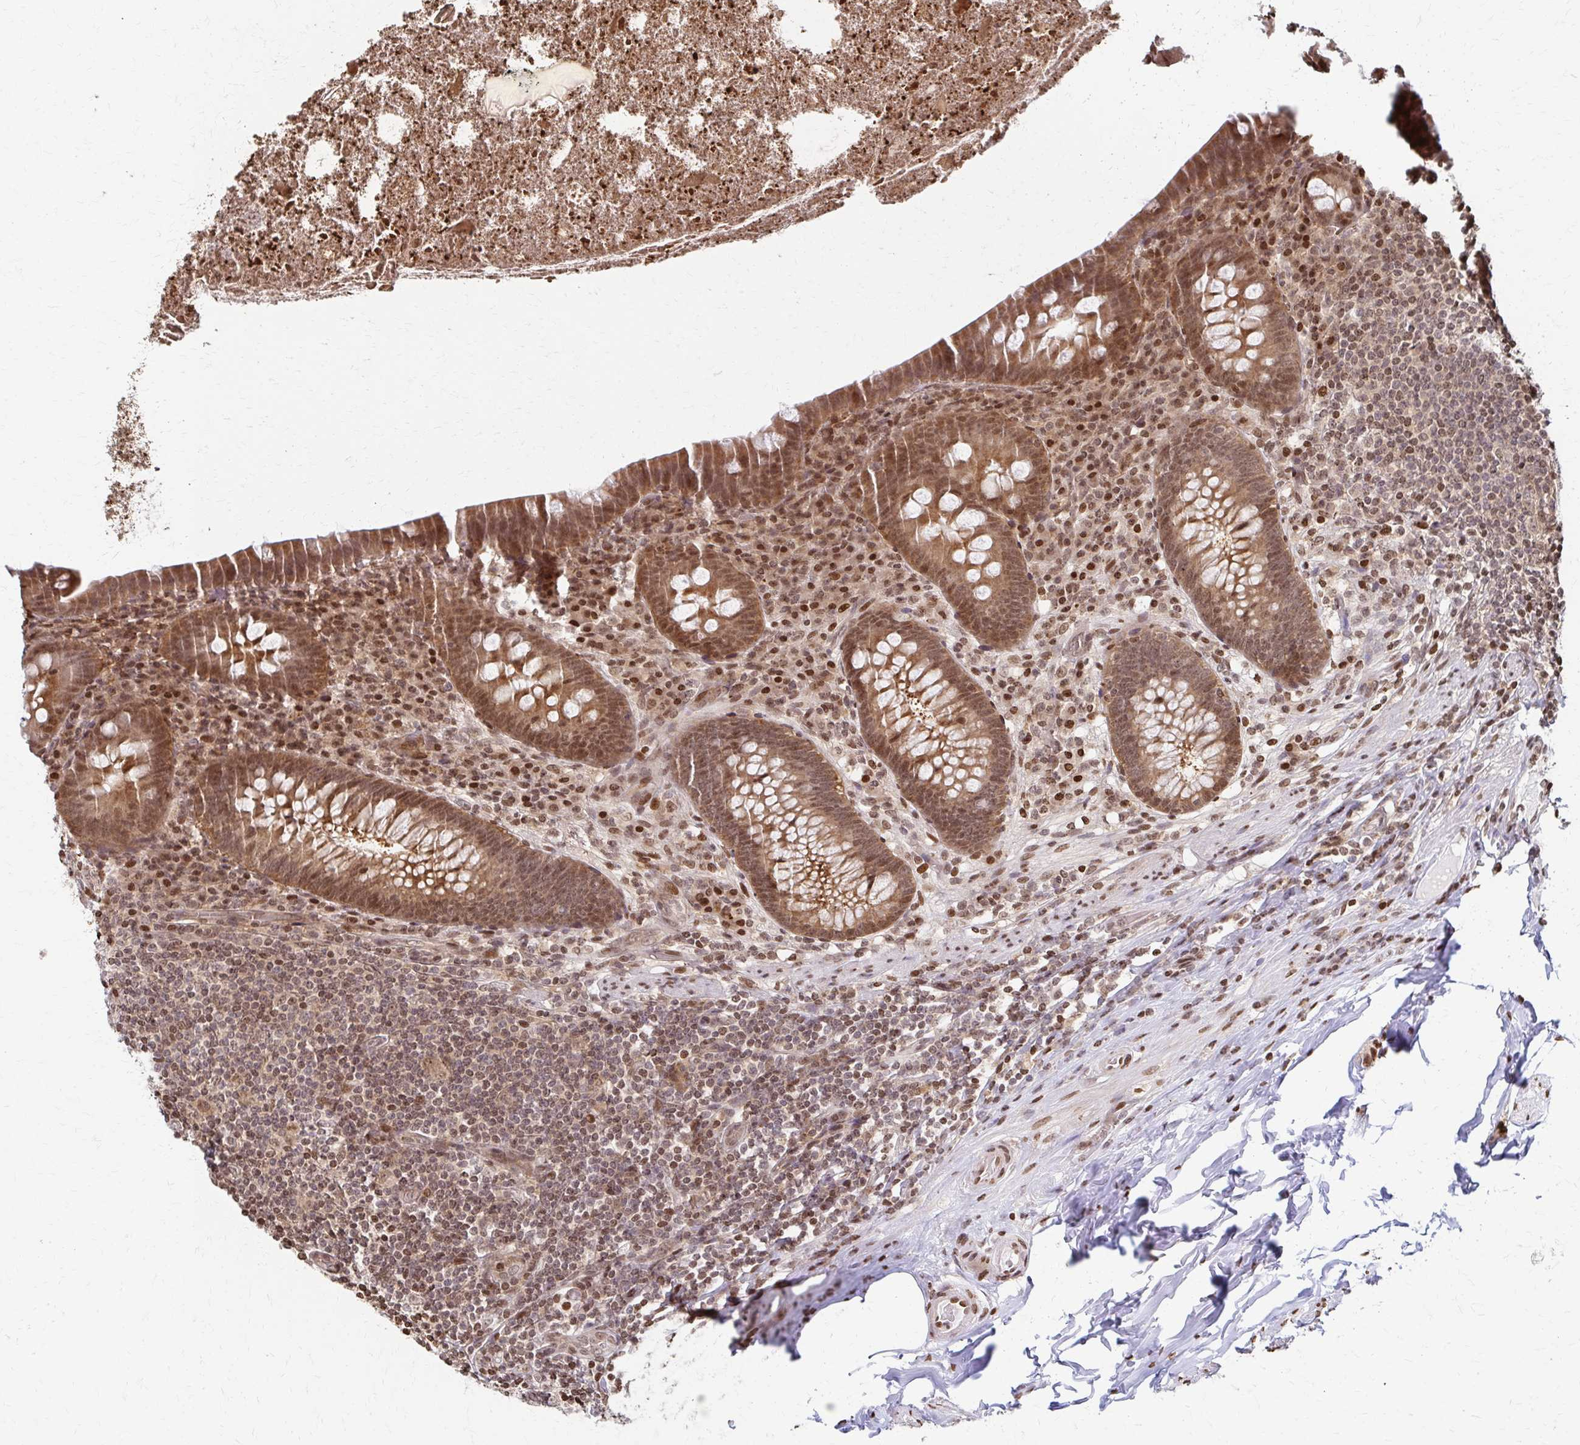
{"staining": {"intensity": "moderate", "quantity": ">75%", "location": "cytoplasmic/membranous,nuclear"}, "tissue": "appendix", "cell_type": "Glandular cells", "image_type": "normal", "snomed": [{"axis": "morphology", "description": "Normal tissue, NOS"}, {"axis": "topography", "description": "Appendix"}], "caption": "Appendix stained for a protein (brown) demonstrates moderate cytoplasmic/membranous,nuclear positive staining in approximately >75% of glandular cells.", "gene": "PSMD7", "patient": {"sex": "male", "age": 71}}